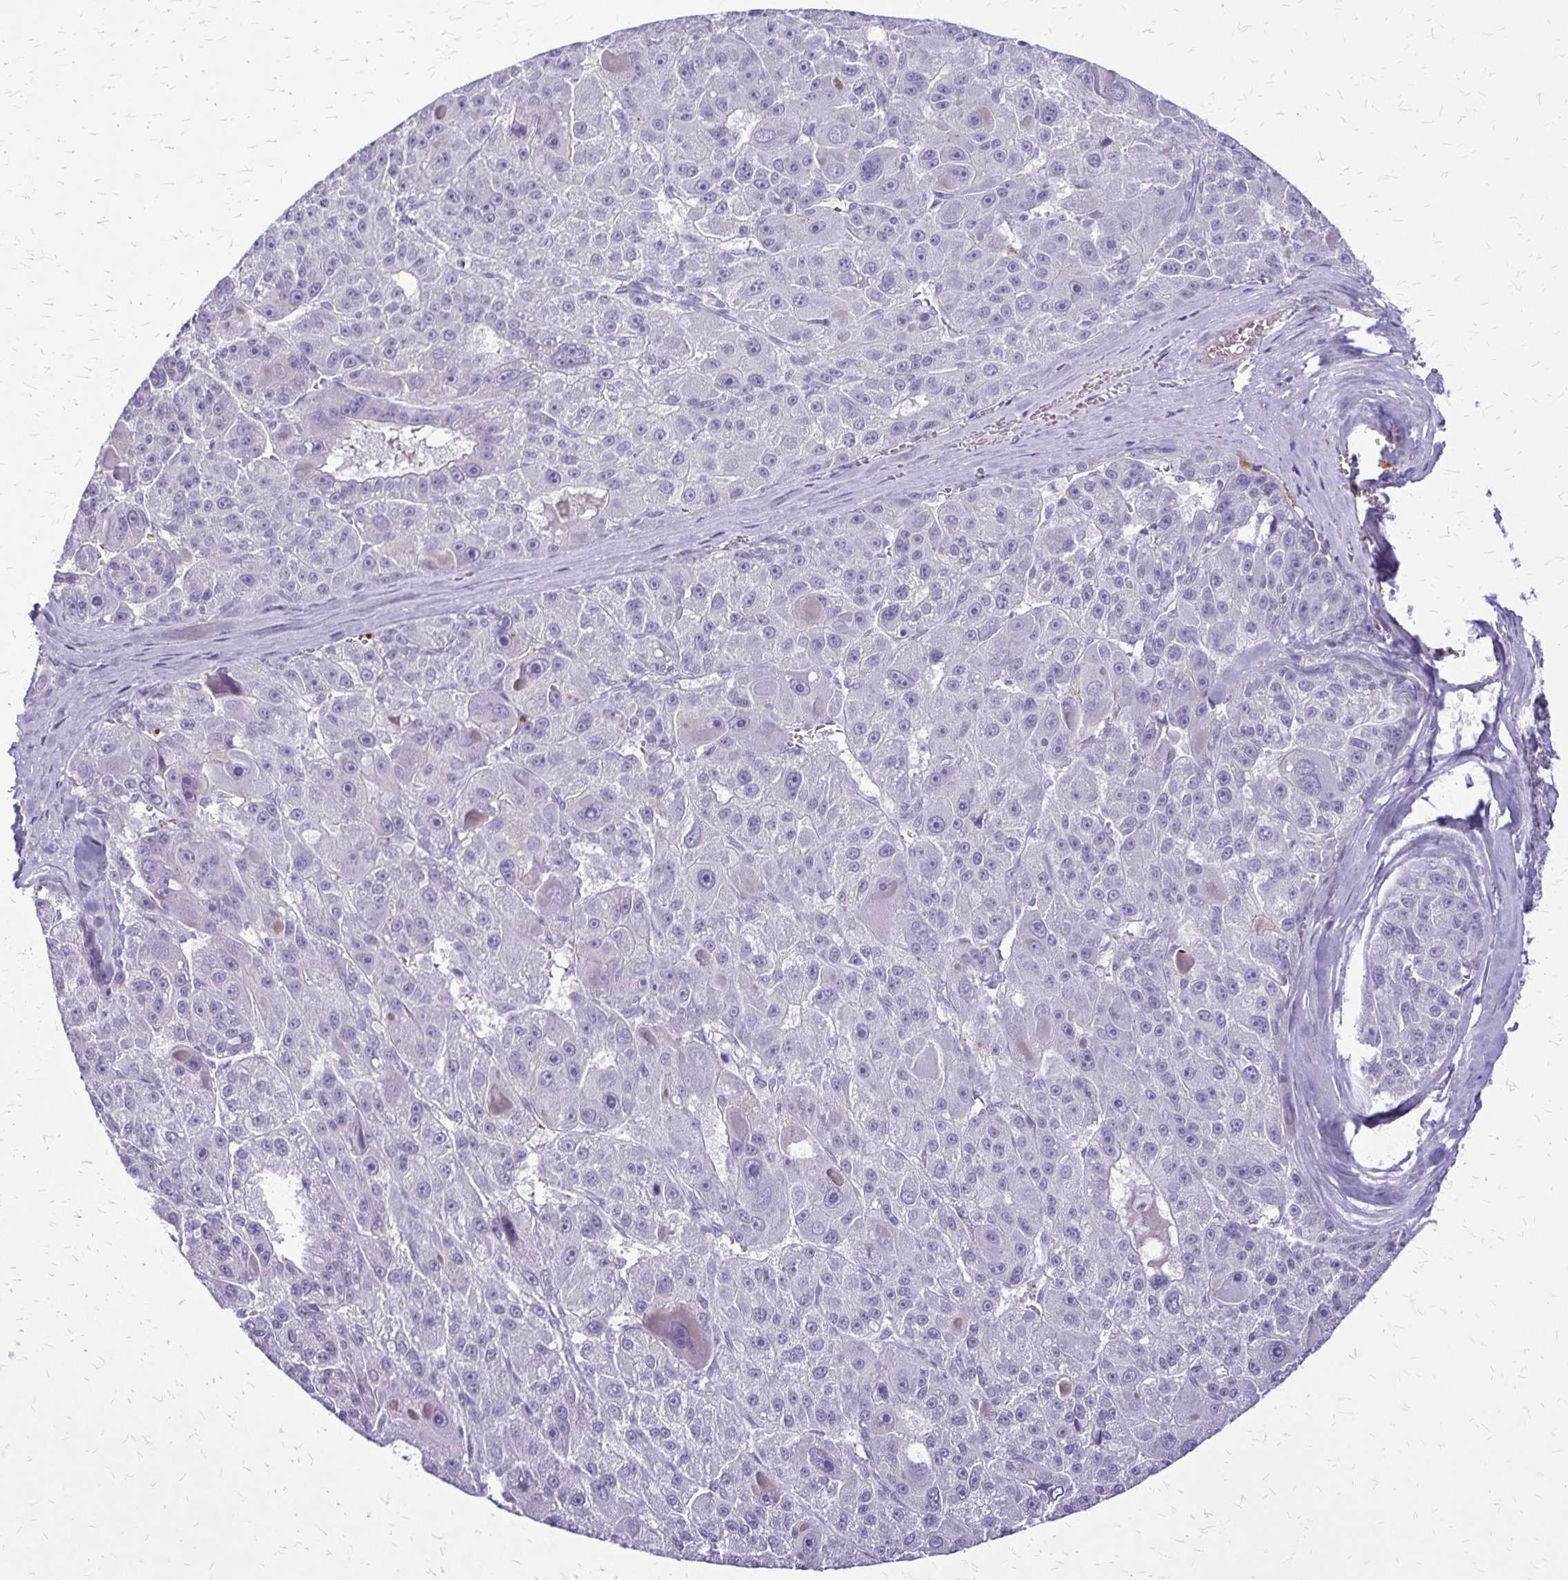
{"staining": {"intensity": "negative", "quantity": "none", "location": "none"}, "tissue": "liver cancer", "cell_type": "Tumor cells", "image_type": "cancer", "snomed": [{"axis": "morphology", "description": "Carcinoma, Hepatocellular, NOS"}, {"axis": "topography", "description": "Liver"}], "caption": "DAB immunohistochemical staining of liver hepatocellular carcinoma exhibits no significant staining in tumor cells. Nuclei are stained in blue.", "gene": "GP9", "patient": {"sex": "male", "age": 76}}